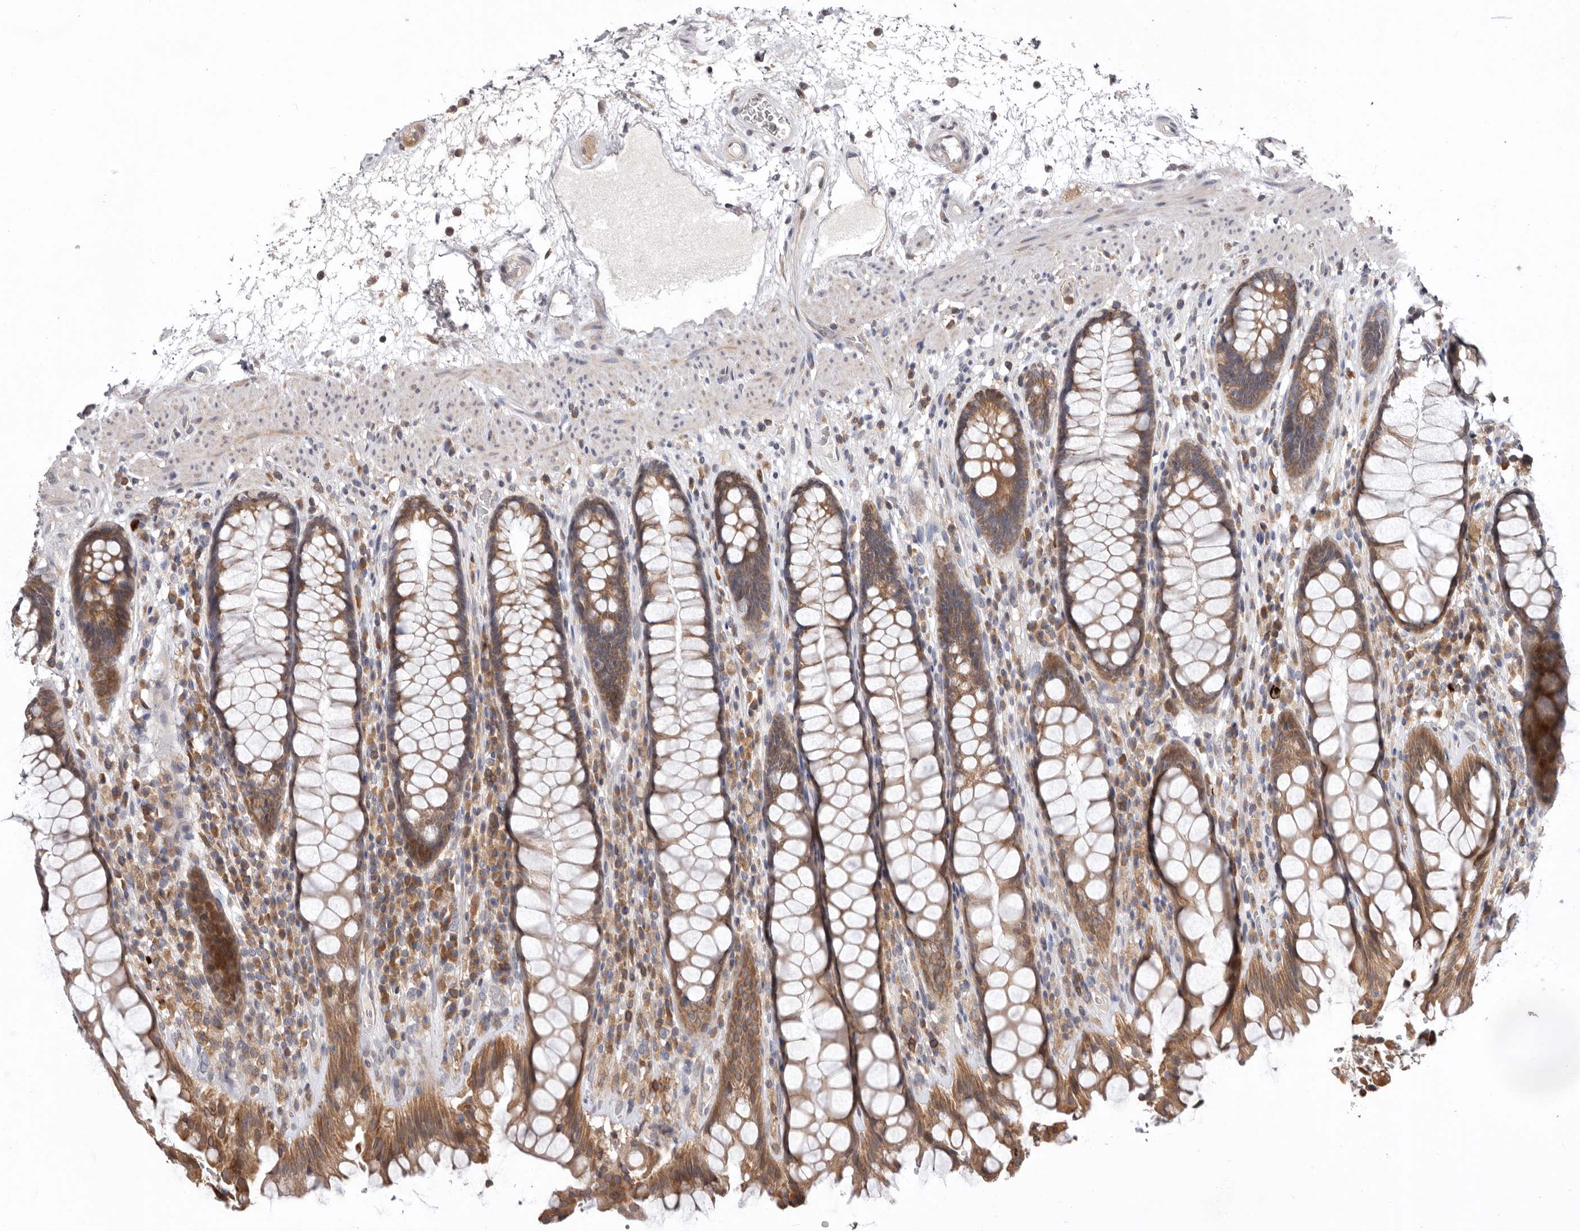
{"staining": {"intensity": "moderate", "quantity": ">75%", "location": "cytoplasmic/membranous"}, "tissue": "rectum", "cell_type": "Glandular cells", "image_type": "normal", "snomed": [{"axis": "morphology", "description": "Normal tissue, NOS"}, {"axis": "topography", "description": "Rectum"}], "caption": "A brown stain labels moderate cytoplasmic/membranous staining of a protein in glandular cells of unremarkable rectum.", "gene": "TMUB1", "patient": {"sex": "male", "age": 64}}